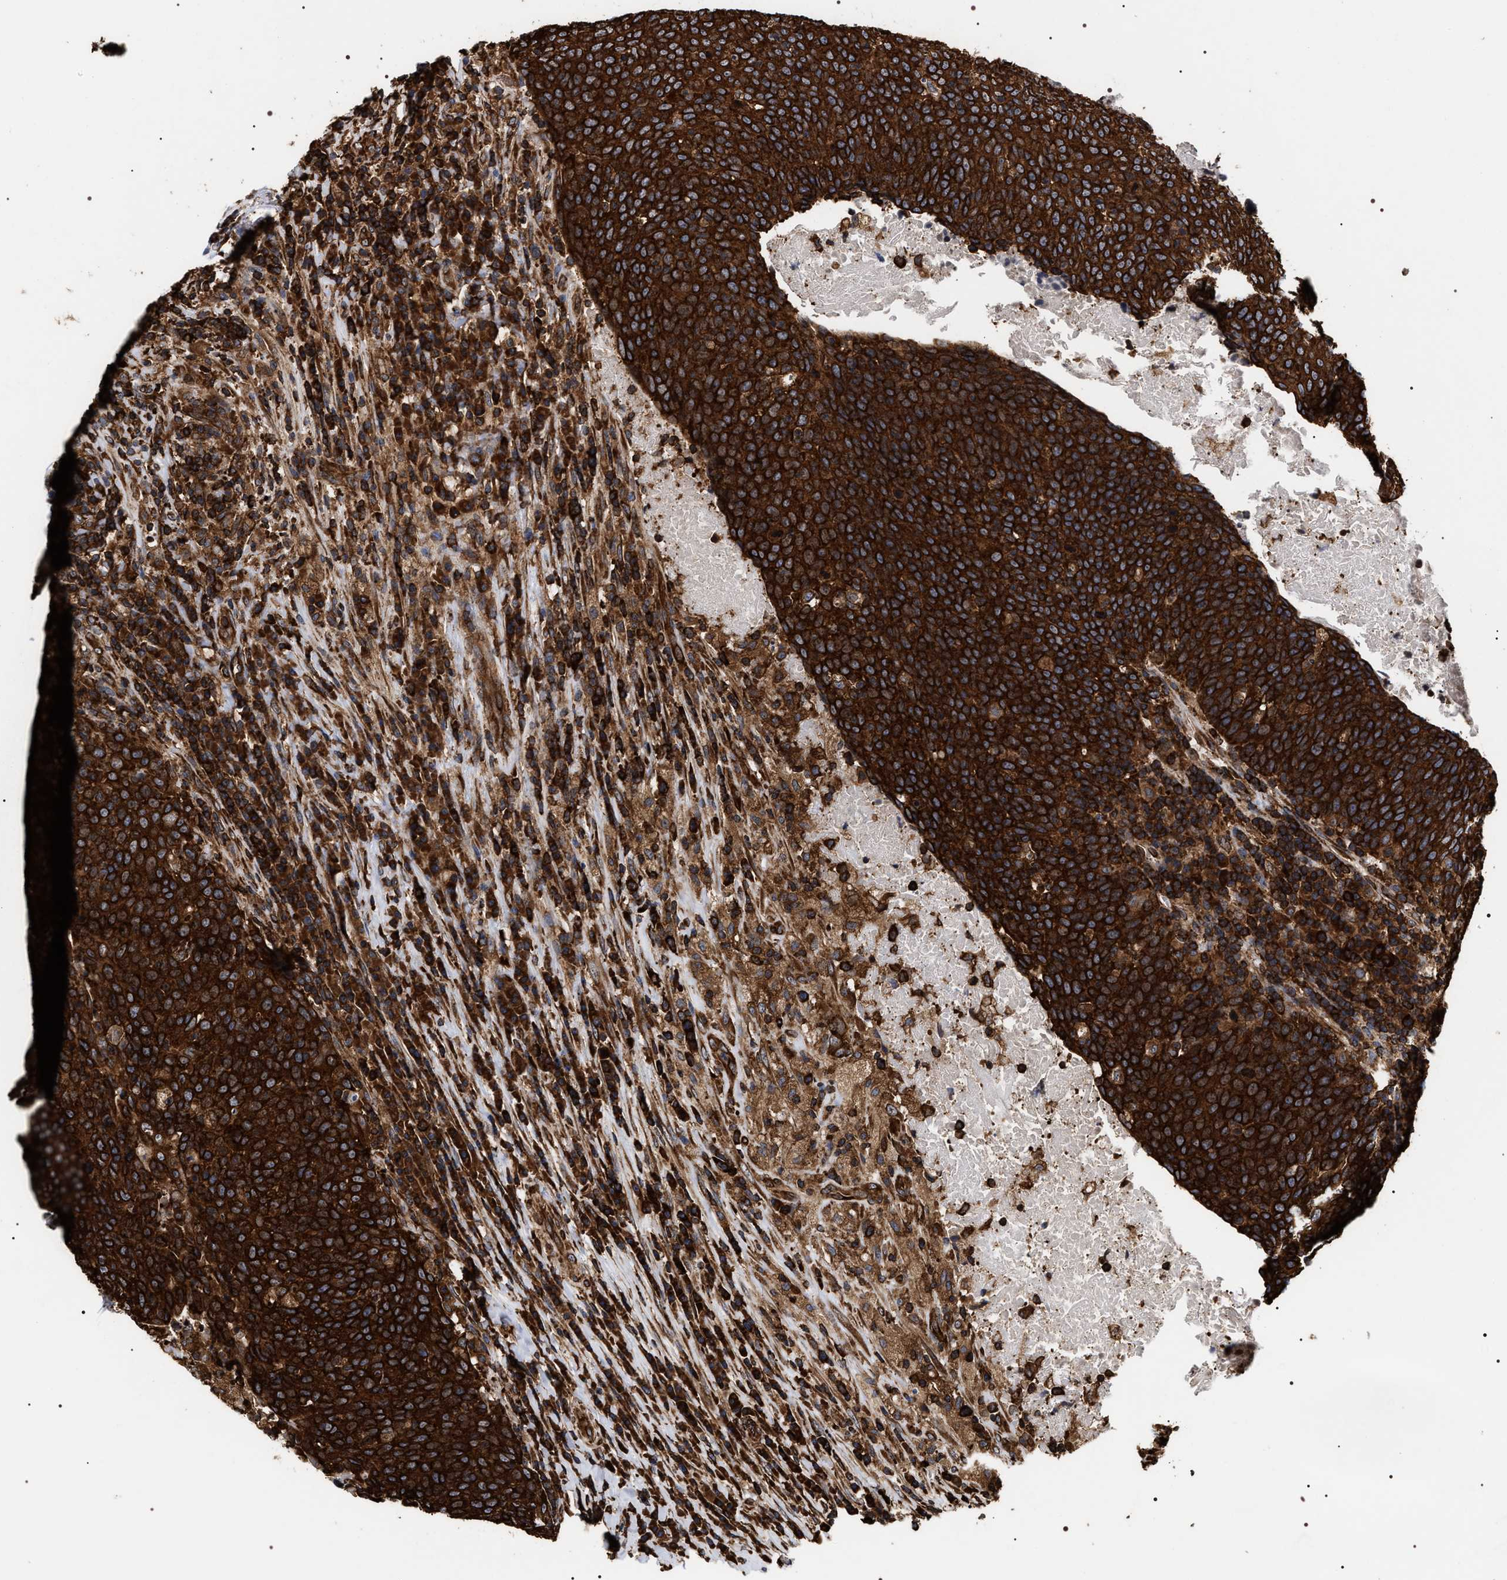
{"staining": {"intensity": "strong", "quantity": ">75%", "location": "cytoplasmic/membranous"}, "tissue": "head and neck cancer", "cell_type": "Tumor cells", "image_type": "cancer", "snomed": [{"axis": "morphology", "description": "Squamous cell carcinoma, NOS"}, {"axis": "morphology", "description": "Squamous cell carcinoma, metastatic, NOS"}, {"axis": "topography", "description": "Lymph node"}, {"axis": "topography", "description": "Head-Neck"}], "caption": "Head and neck cancer (metastatic squamous cell carcinoma) stained with DAB immunohistochemistry reveals high levels of strong cytoplasmic/membranous expression in approximately >75% of tumor cells. The staining was performed using DAB (3,3'-diaminobenzidine), with brown indicating positive protein expression. Nuclei are stained blue with hematoxylin.", "gene": "SERBP1", "patient": {"sex": "male", "age": 62}}